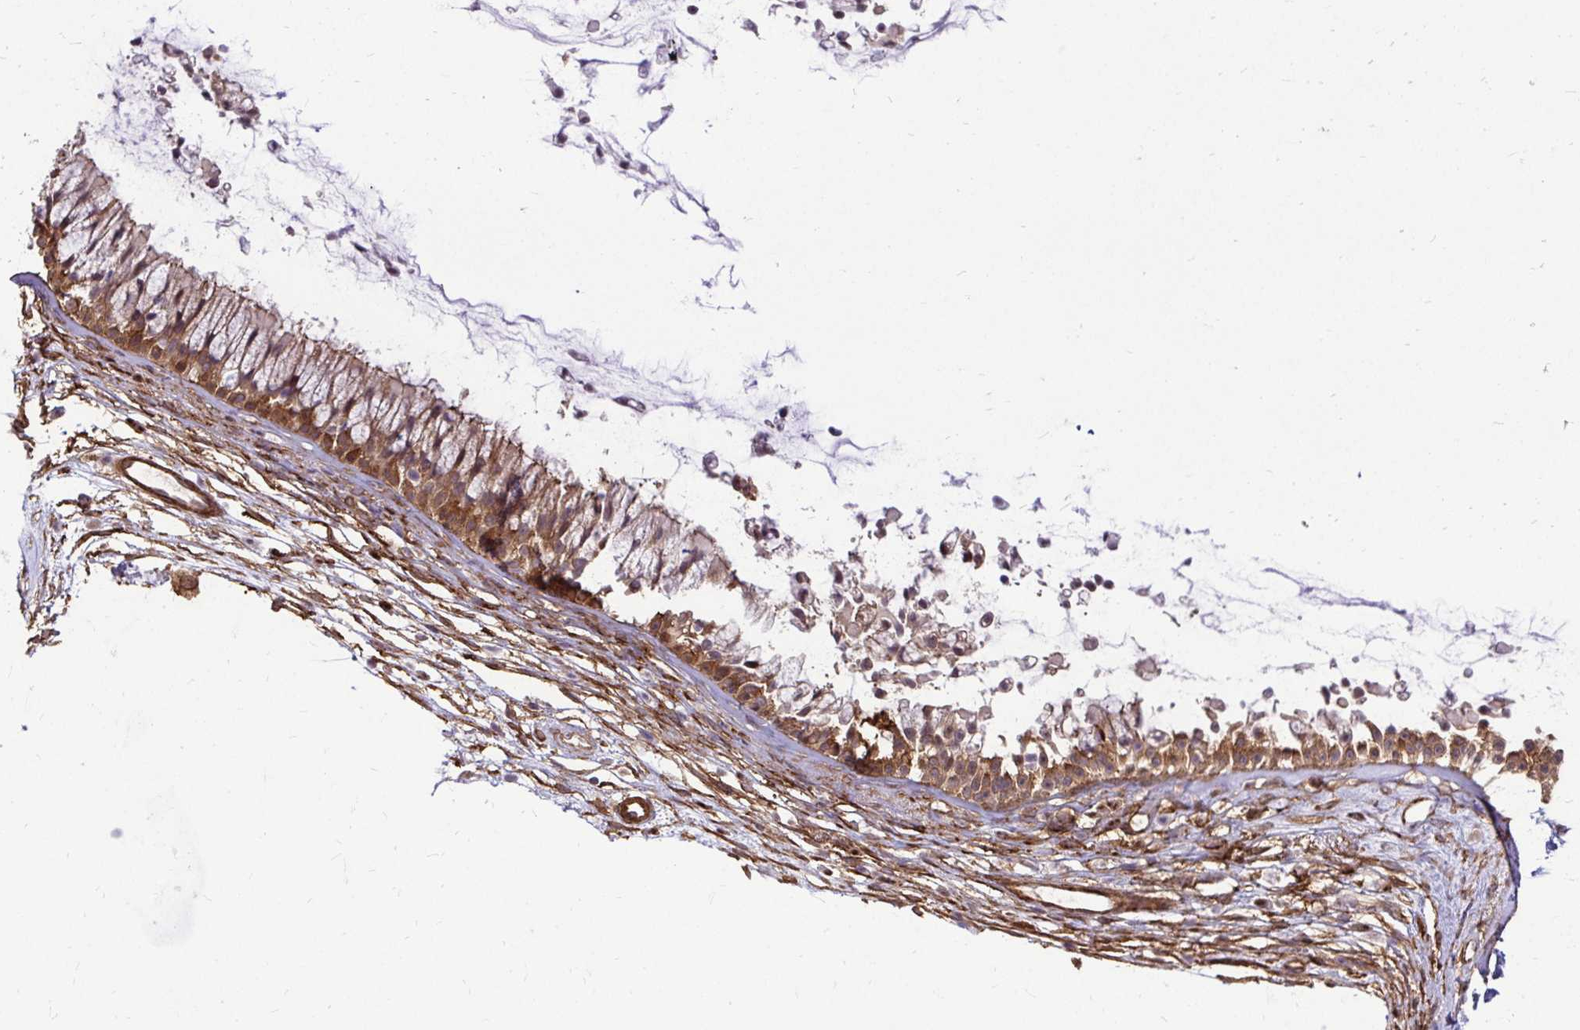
{"staining": {"intensity": "moderate", "quantity": ">75%", "location": "cytoplasmic/membranous"}, "tissue": "nasopharynx", "cell_type": "Respiratory epithelial cells", "image_type": "normal", "snomed": [{"axis": "morphology", "description": "Normal tissue, NOS"}, {"axis": "topography", "description": "Nasopharynx"}], "caption": "The photomicrograph shows a brown stain indicating the presence of a protein in the cytoplasmic/membranous of respiratory epithelial cells in nasopharynx. (DAB (3,3'-diaminobenzidine) = brown stain, brightfield microscopy at high magnification).", "gene": "TRIP6", "patient": {"sex": "female", "age": 75}}